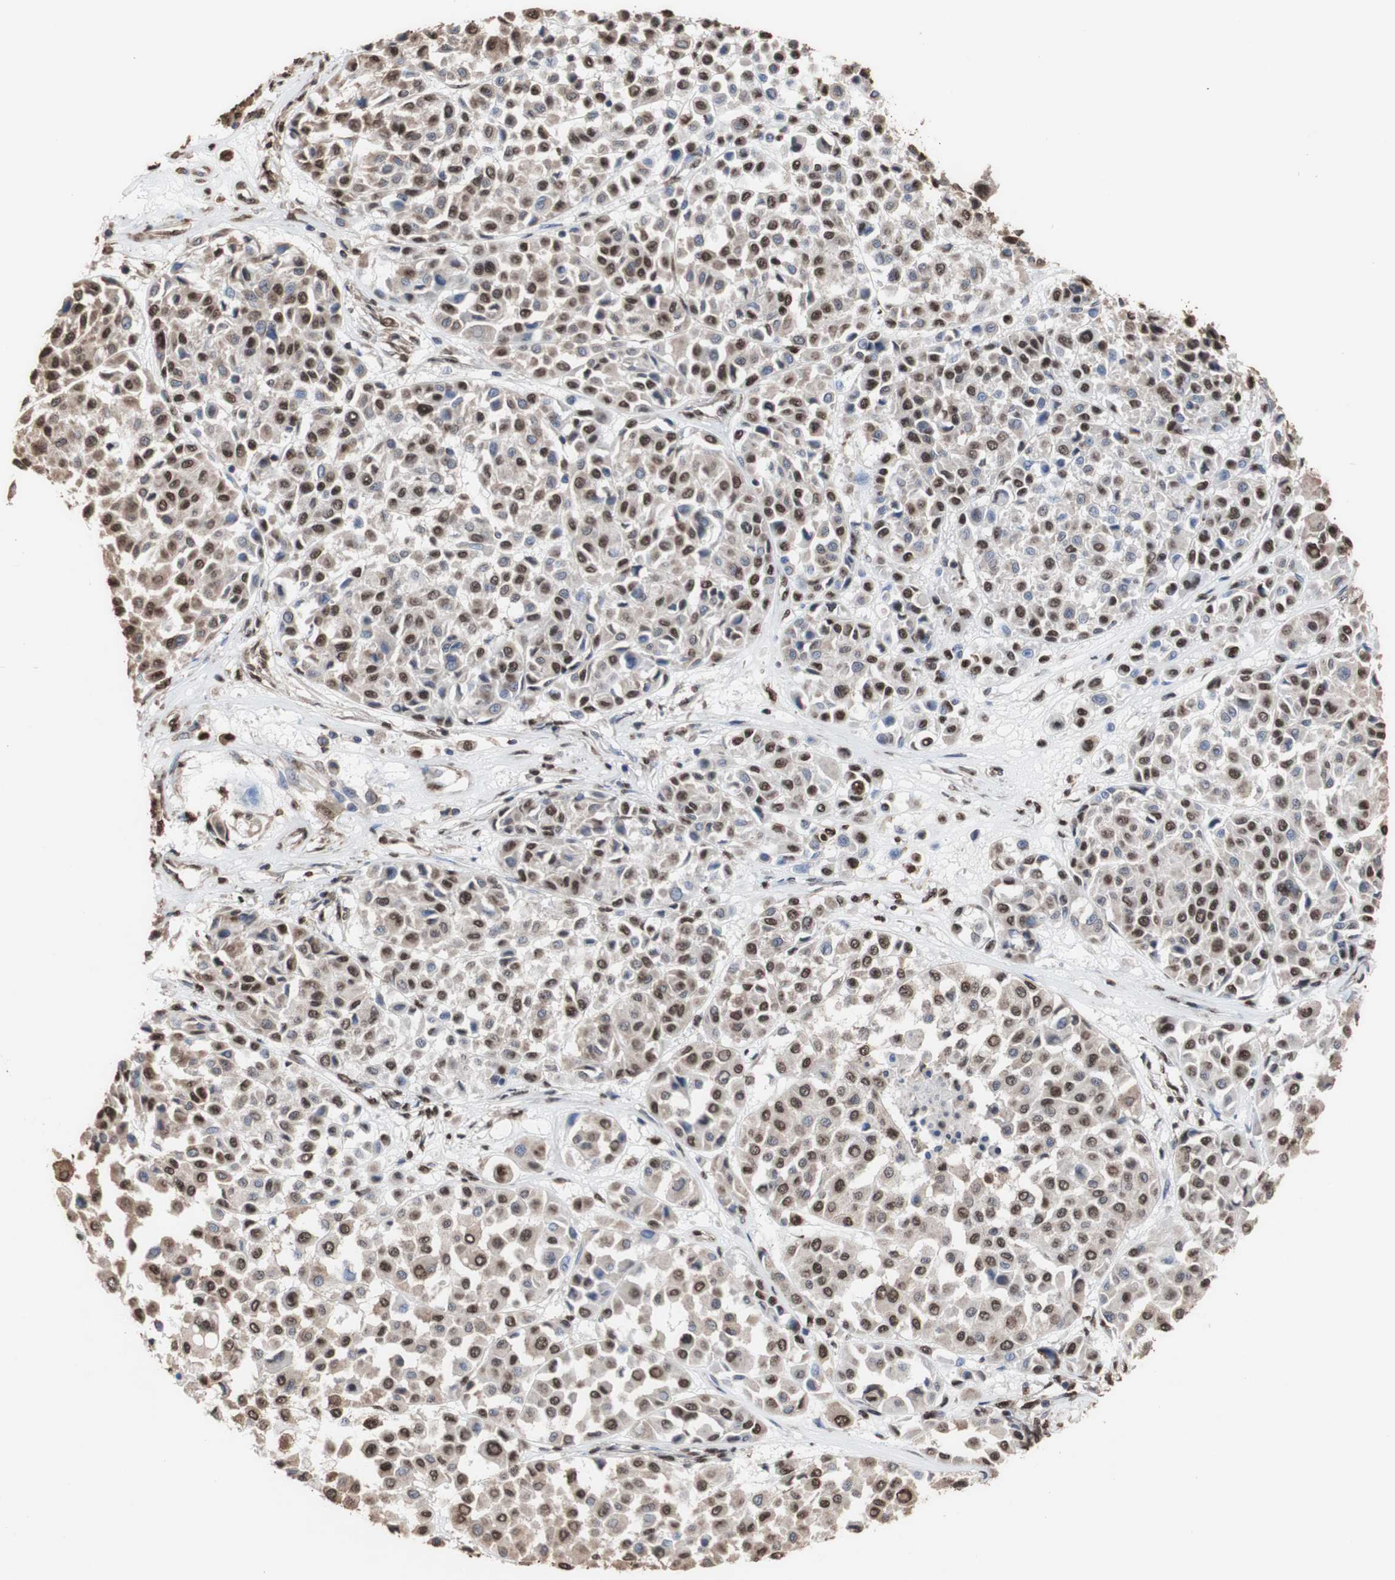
{"staining": {"intensity": "strong", "quantity": ">75%", "location": "cytoplasmic/membranous,nuclear"}, "tissue": "melanoma", "cell_type": "Tumor cells", "image_type": "cancer", "snomed": [{"axis": "morphology", "description": "Malignant melanoma, Metastatic site"}, {"axis": "topography", "description": "Soft tissue"}], "caption": "Immunohistochemical staining of melanoma exhibits strong cytoplasmic/membranous and nuclear protein positivity in about >75% of tumor cells.", "gene": "PIDD1", "patient": {"sex": "male", "age": 41}}